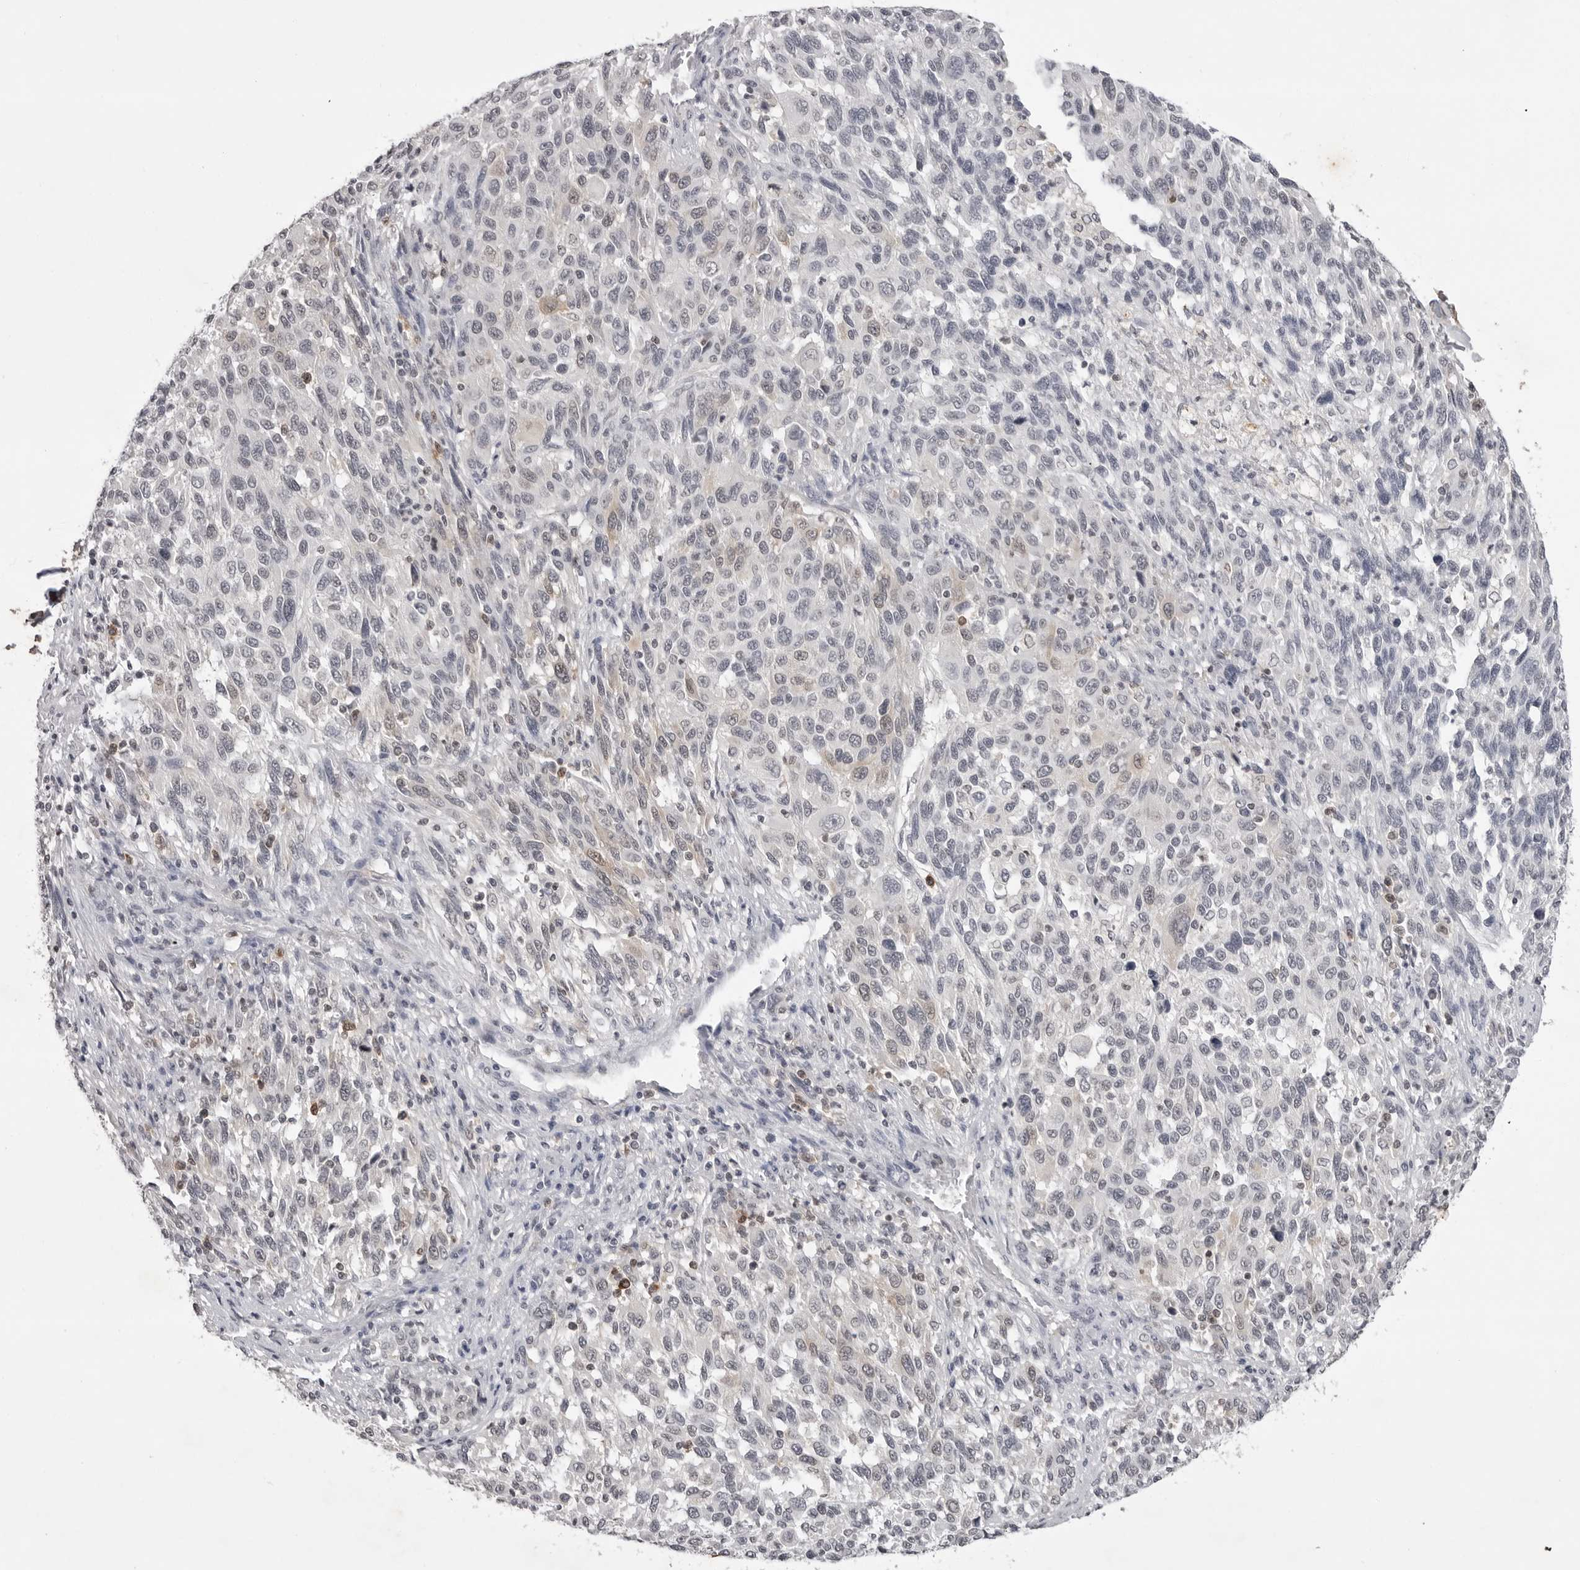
{"staining": {"intensity": "negative", "quantity": "none", "location": "none"}, "tissue": "melanoma", "cell_type": "Tumor cells", "image_type": "cancer", "snomed": [{"axis": "morphology", "description": "Malignant melanoma, Metastatic site"}, {"axis": "topography", "description": "Lymph node"}], "caption": "Histopathology image shows no significant protein staining in tumor cells of melanoma. The staining was performed using DAB (3,3'-diaminobenzidine) to visualize the protein expression in brown, while the nuclei were stained in blue with hematoxylin (Magnification: 20x).", "gene": "RRM1", "patient": {"sex": "male", "age": 61}}